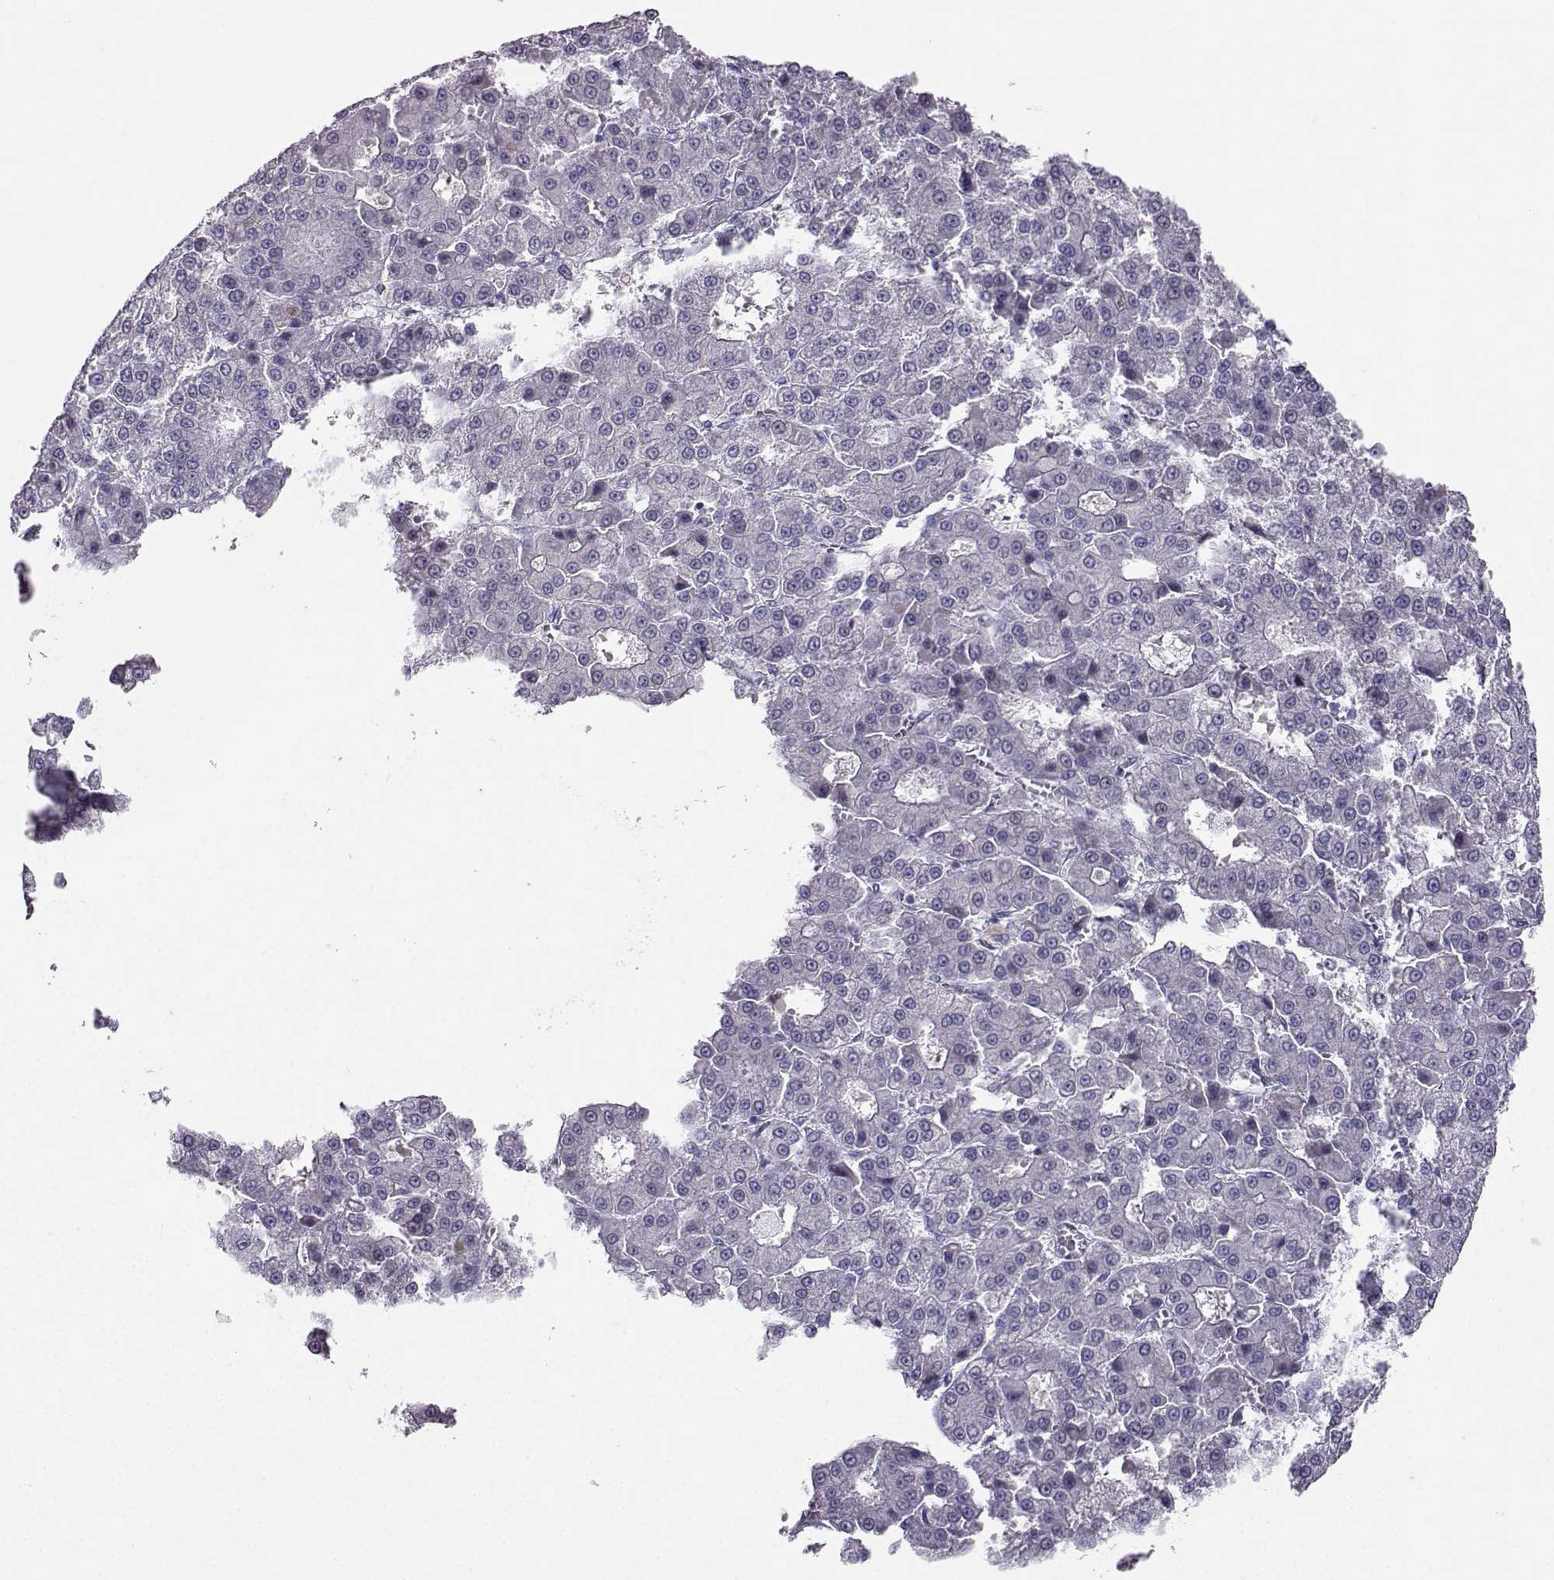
{"staining": {"intensity": "negative", "quantity": "none", "location": "none"}, "tissue": "liver cancer", "cell_type": "Tumor cells", "image_type": "cancer", "snomed": [{"axis": "morphology", "description": "Carcinoma, Hepatocellular, NOS"}, {"axis": "topography", "description": "Liver"}], "caption": "This is a image of immunohistochemistry staining of liver hepatocellular carcinoma, which shows no positivity in tumor cells.", "gene": "CARTPT", "patient": {"sex": "male", "age": 70}}